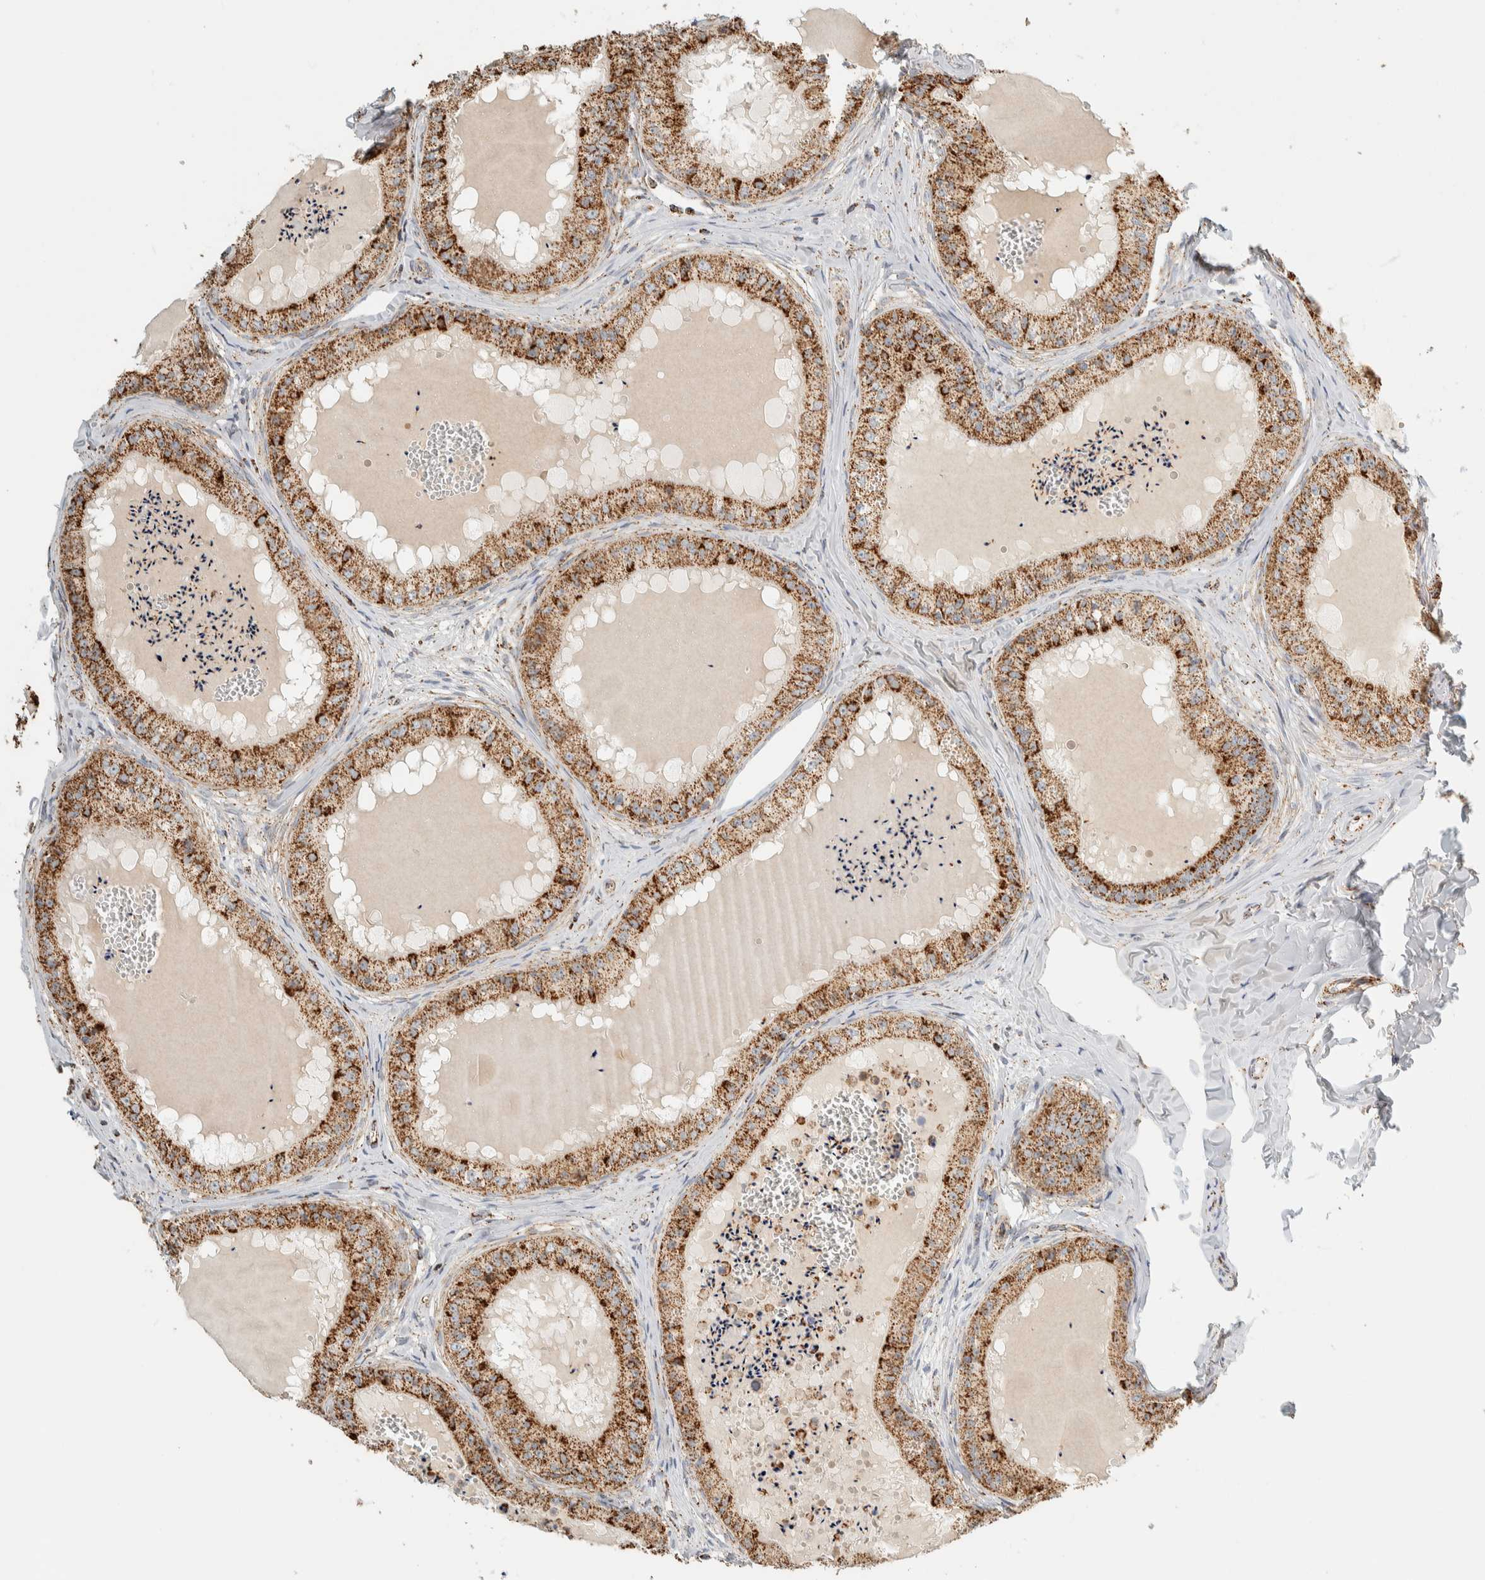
{"staining": {"intensity": "moderate", "quantity": ">75%", "location": "cytoplasmic/membranous"}, "tissue": "epididymis", "cell_type": "Glandular cells", "image_type": "normal", "snomed": [{"axis": "morphology", "description": "Normal tissue, NOS"}, {"axis": "topography", "description": "Epididymis"}], "caption": "Normal epididymis was stained to show a protein in brown. There is medium levels of moderate cytoplasmic/membranous positivity in about >75% of glandular cells.", "gene": "ZNF454", "patient": {"sex": "male", "age": 31}}